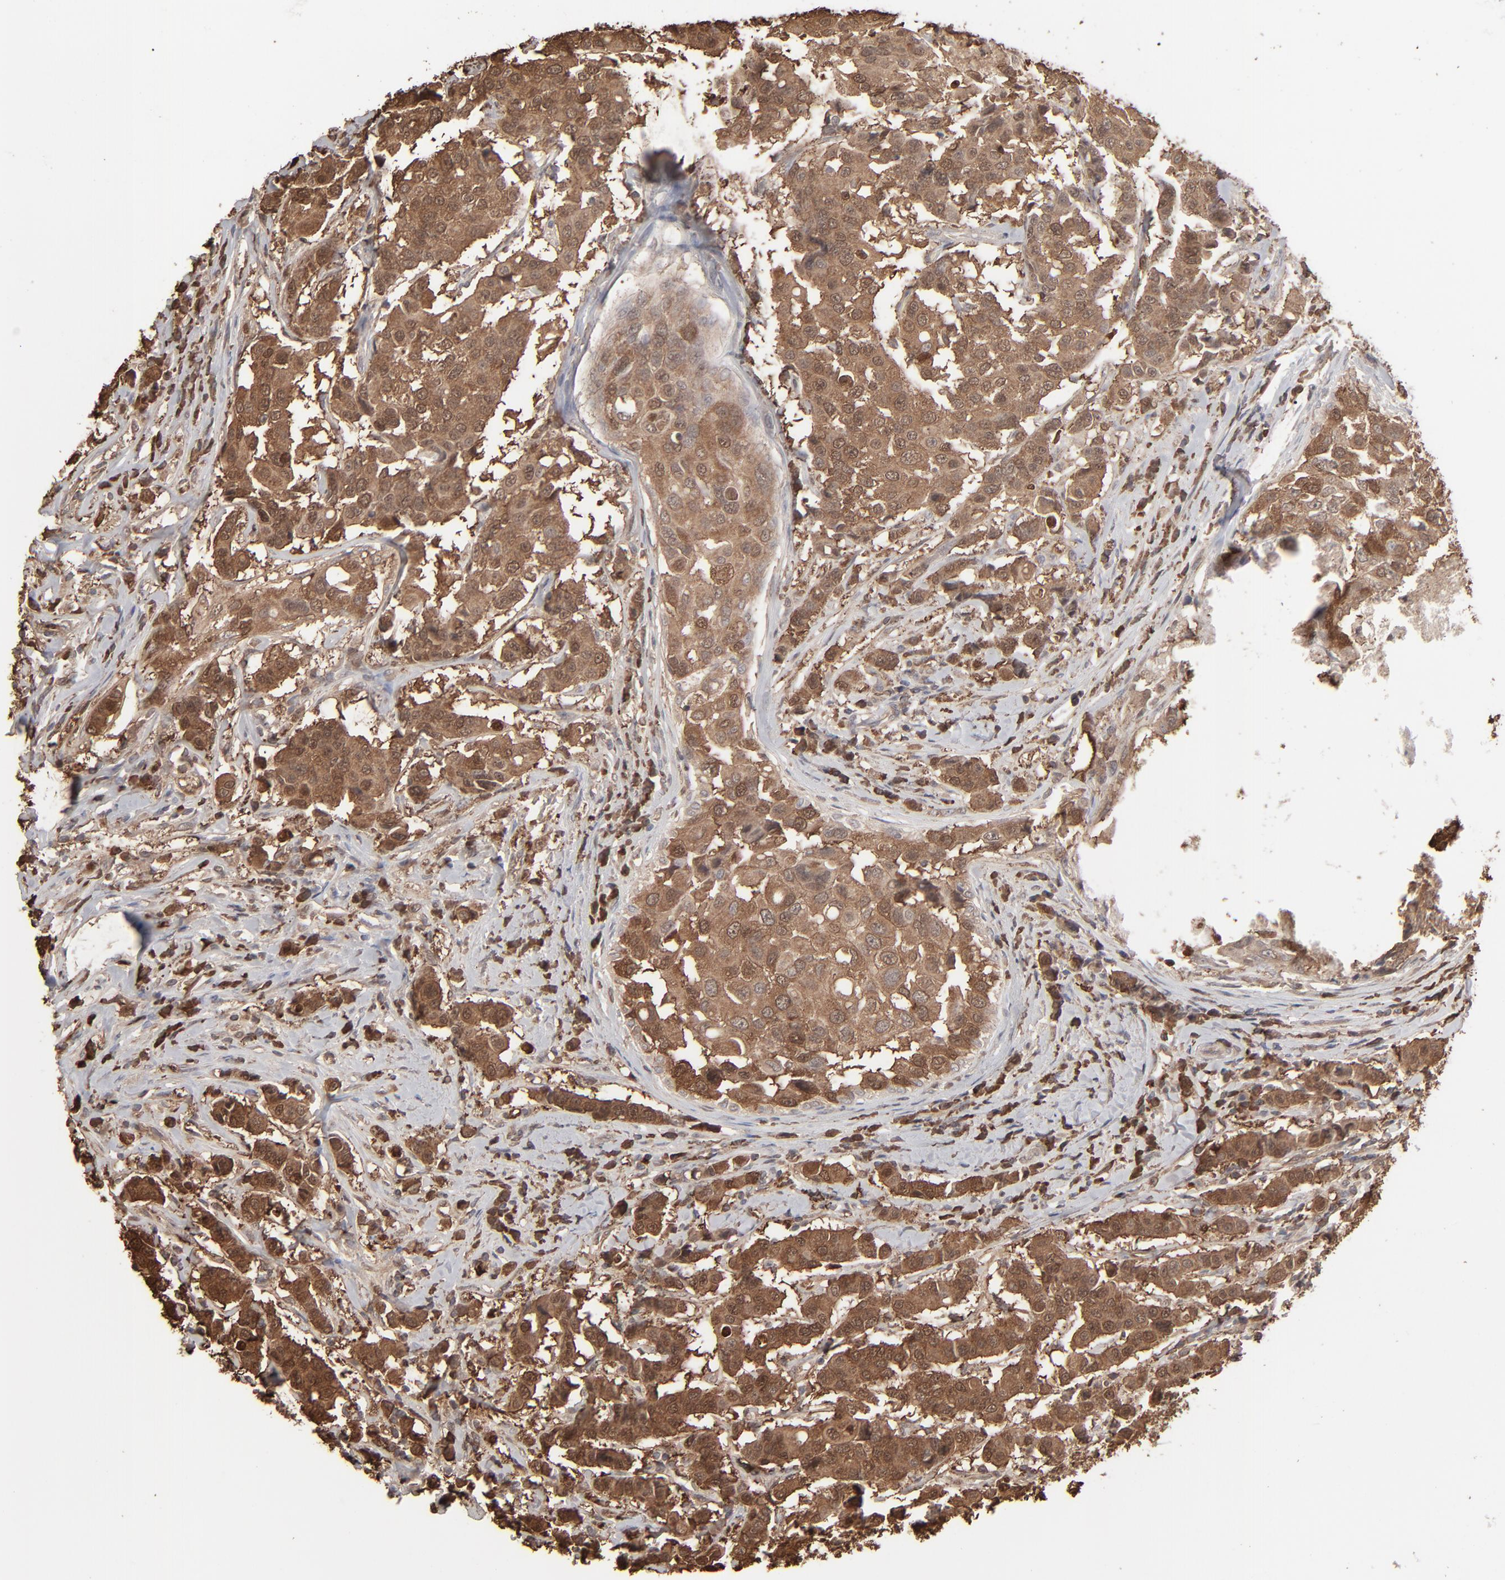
{"staining": {"intensity": "strong", "quantity": ">75%", "location": "cytoplasmic/membranous,nuclear"}, "tissue": "breast cancer", "cell_type": "Tumor cells", "image_type": "cancer", "snomed": [{"axis": "morphology", "description": "Duct carcinoma"}, {"axis": "topography", "description": "Breast"}], "caption": "A brown stain shows strong cytoplasmic/membranous and nuclear positivity of a protein in human breast invasive ductal carcinoma tumor cells. Immunohistochemistry stains the protein in brown and the nuclei are stained blue.", "gene": "NME1-NME2", "patient": {"sex": "female", "age": 27}}